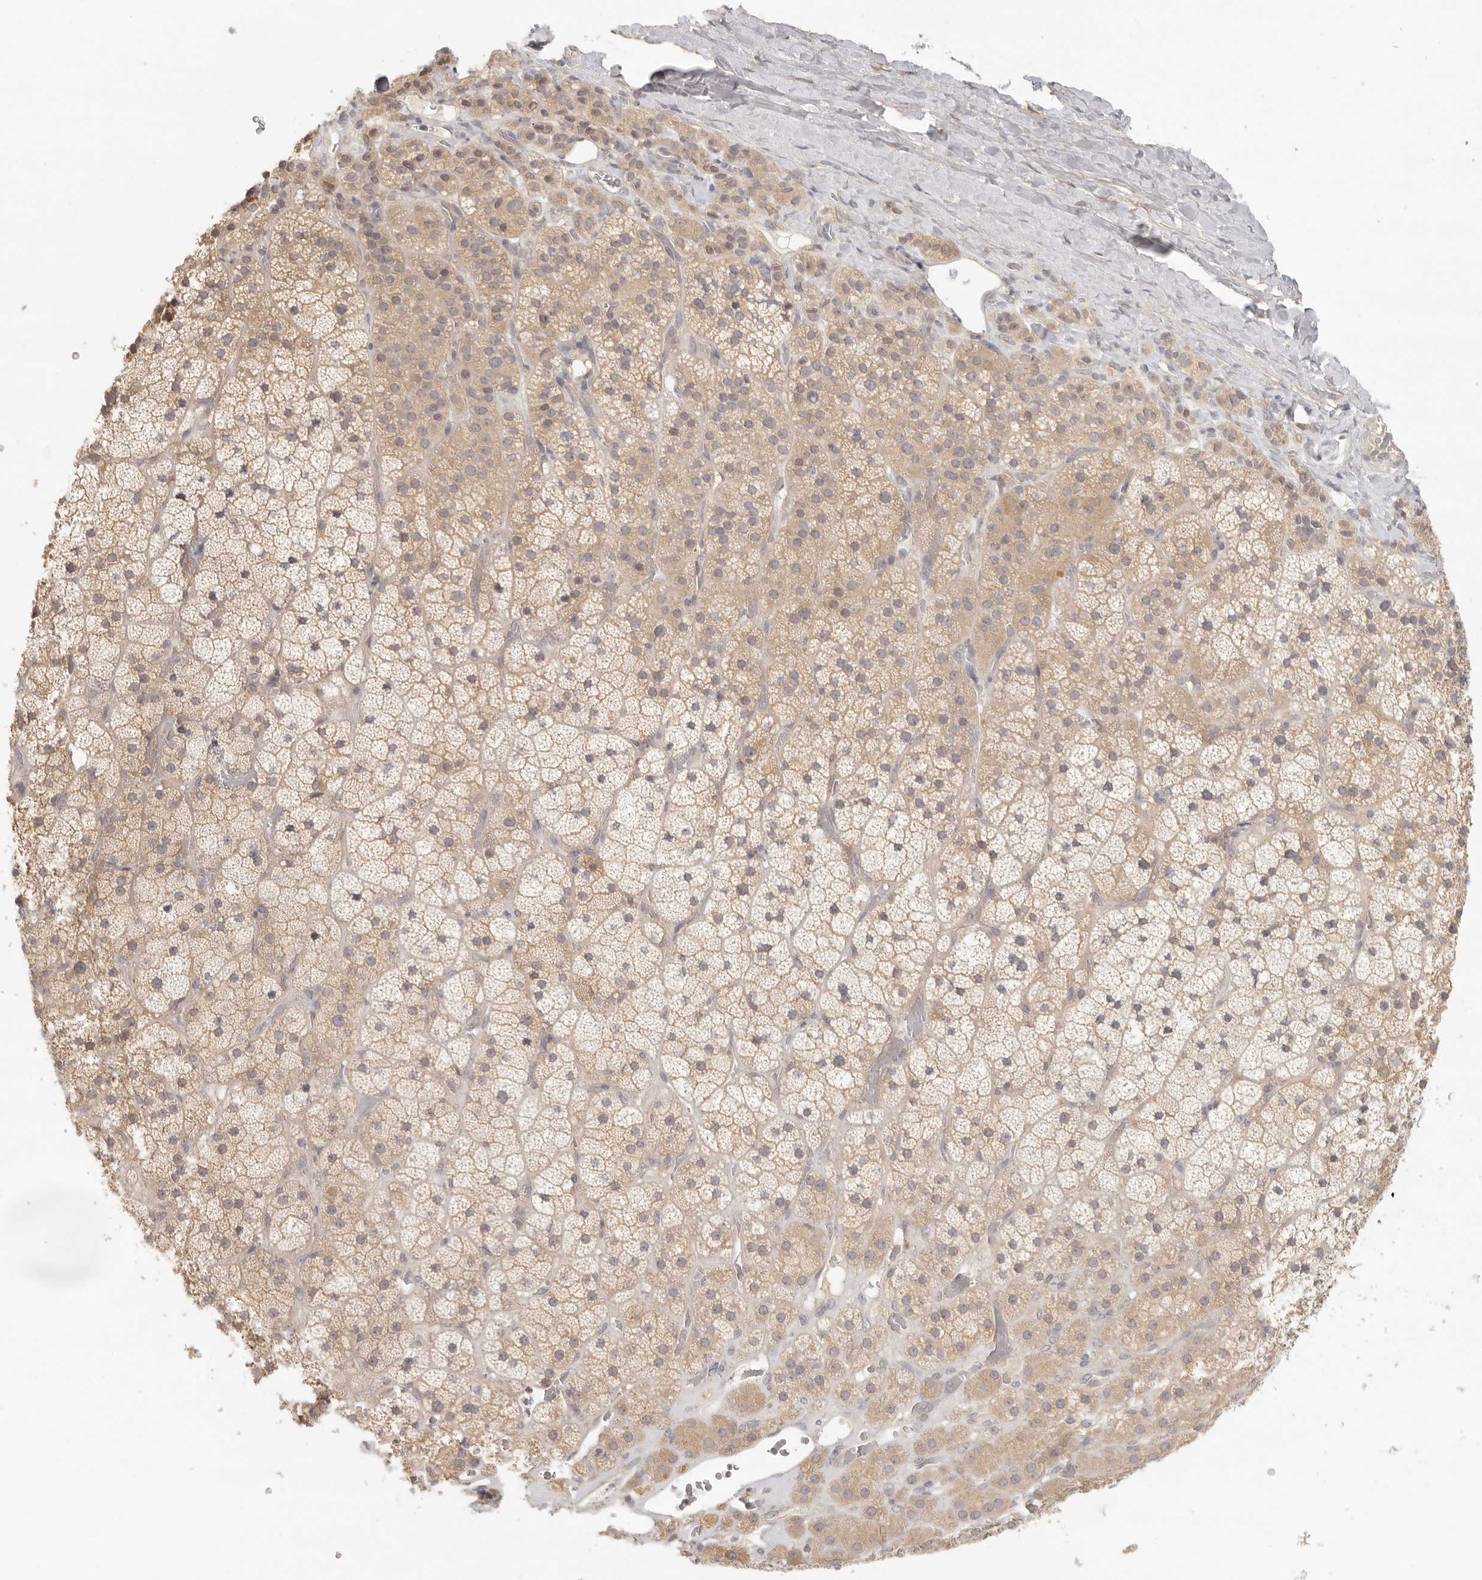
{"staining": {"intensity": "moderate", "quantity": ">75%", "location": "cytoplasmic/membranous"}, "tissue": "adrenal gland", "cell_type": "Glandular cells", "image_type": "normal", "snomed": [{"axis": "morphology", "description": "Normal tissue, NOS"}, {"axis": "topography", "description": "Adrenal gland"}], "caption": "IHC of benign adrenal gland shows medium levels of moderate cytoplasmic/membranous positivity in about >75% of glandular cells.", "gene": "AHDC1", "patient": {"sex": "male", "age": 57}}